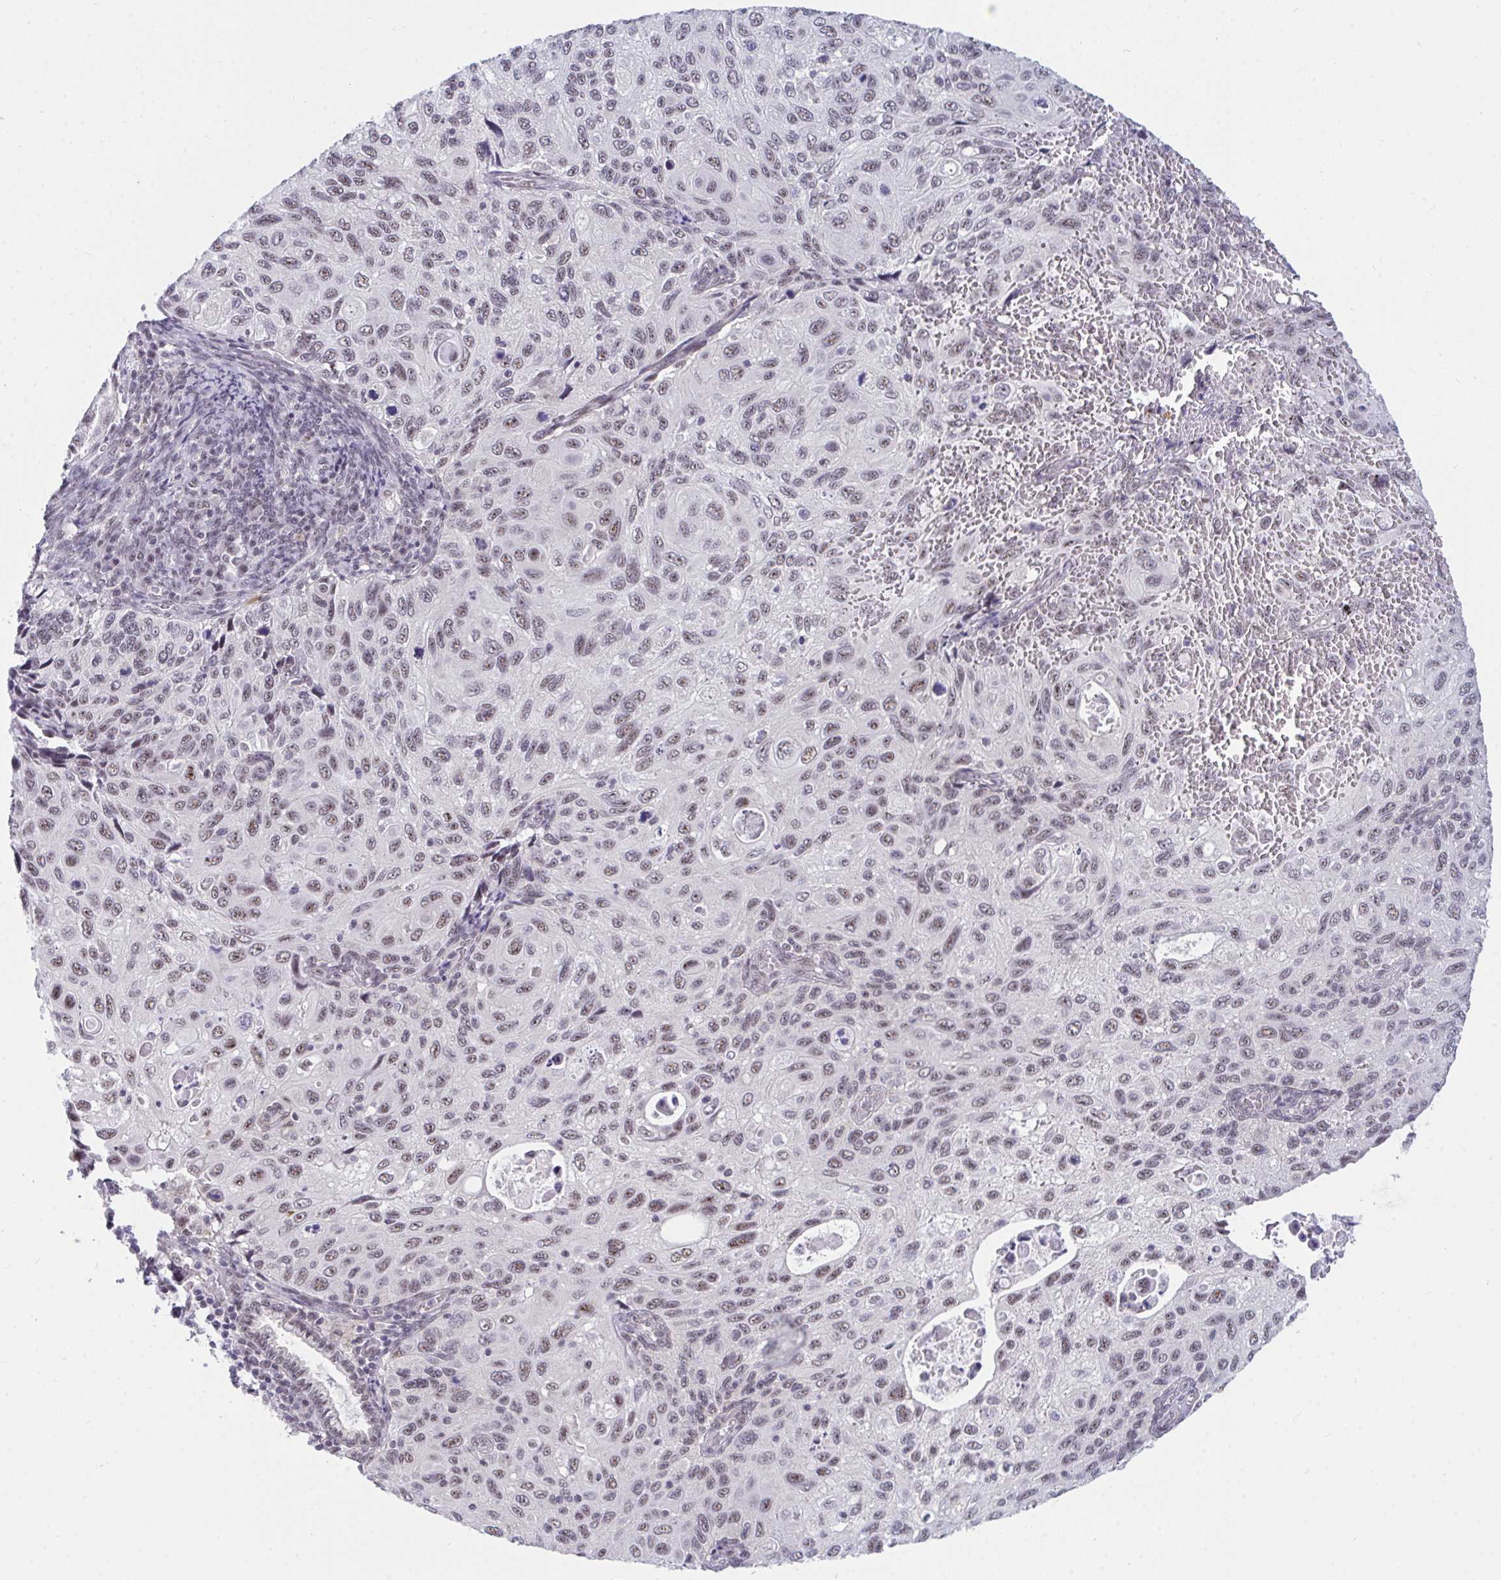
{"staining": {"intensity": "weak", "quantity": "25%-75%", "location": "nuclear"}, "tissue": "cervical cancer", "cell_type": "Tumor cells", "image_type": "cancer", "snomed": [{"axis": "morphology", "description": "Squamous cell carcinoma, NOS"}, {"axis": "topography", "description": "Cervix"}], "caption": "Immunohistochemical staining of squamous cell carcinoma (cervical) reveals weak nuclear protein positivity in about 25%-75% of tumor cells.", "gene": "PRR14", "patient": {"sex": "female", "age": 70}}